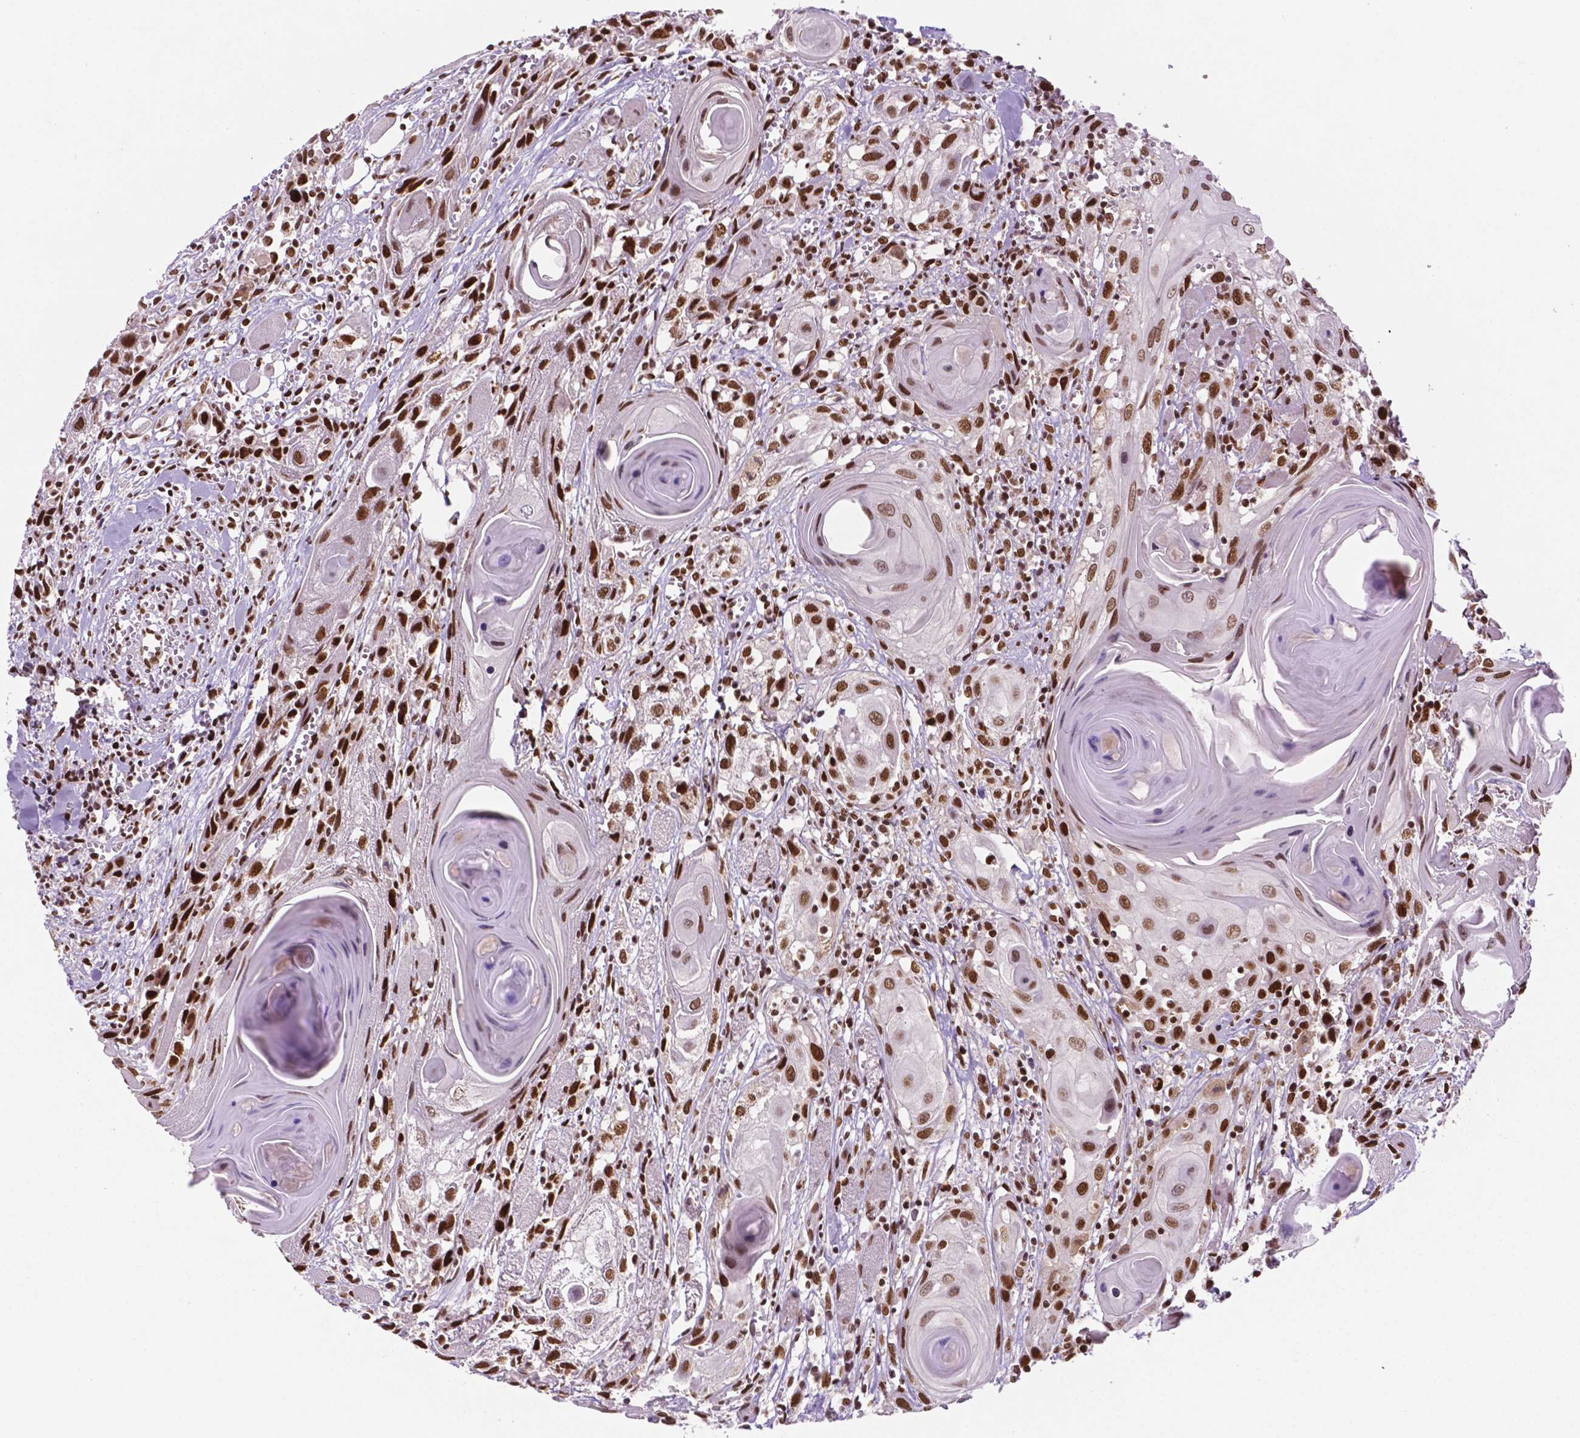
{"staining": {"intensity": "moderate", "quantity": "25%-75%", "location": "nuclear"}, "tissue": "head and neck cancer", "cell_type": "Tumor cells", "image_type": "cancer", "snomed": [{"axis": "morphology", "description": "Squamous cell carcinoma, NOS"}, {"axis": "topography", "description": "Head-Neck"}], "caption": "Immunohistochemical staining of human head and neck cancer (squamous cell carcinoma) exhibits medium levels of moderate nuclear protein staining in approximately 25%-75% of tumor cells.", "gene": "MLH1", "patient": {"sex": "female", "age": 80}}